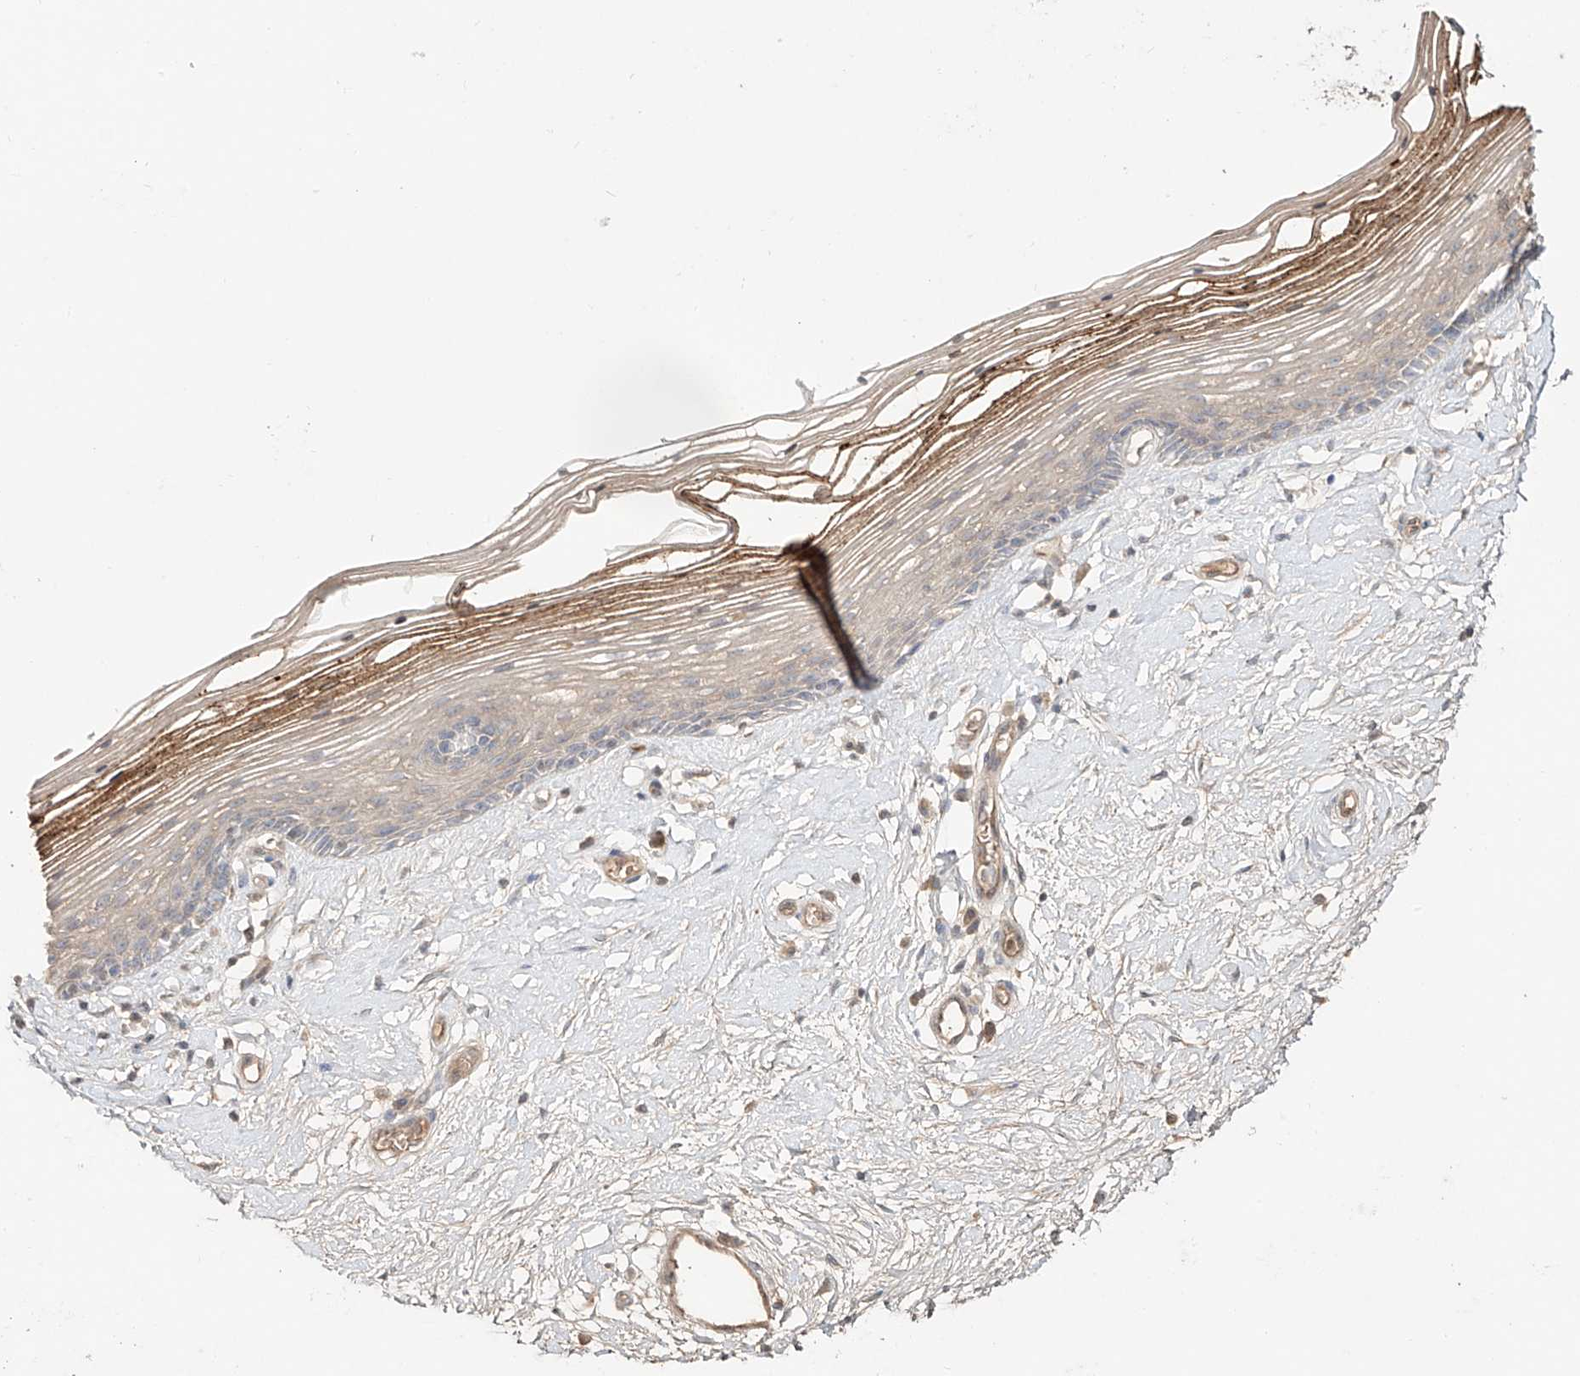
{"staining": {"intensity": "moderate", "quantity": "<25%", "location": "cytoplasmic/membranous"}, "tissue": "vagina", "cell_type": "Squamous epithelial cells", "image_type": "normal", "snomed": [{"axis": "morphology", "description": "Normal tissue, NOS"}, {"axis": "topography", "description": "Vagina"}], "caption": "Brown immunohistochemical staining in normal vagina displays moderate cytoplasmic/membranous positivity in approximately <25% of squamous epithelial cells. (Stains: DAB in brown, nuclei in blue, Microscopy: brightfield microscopy at high magnification).", "gene": "ERO1A", "patient": {"sex": "female", "age": 46}}